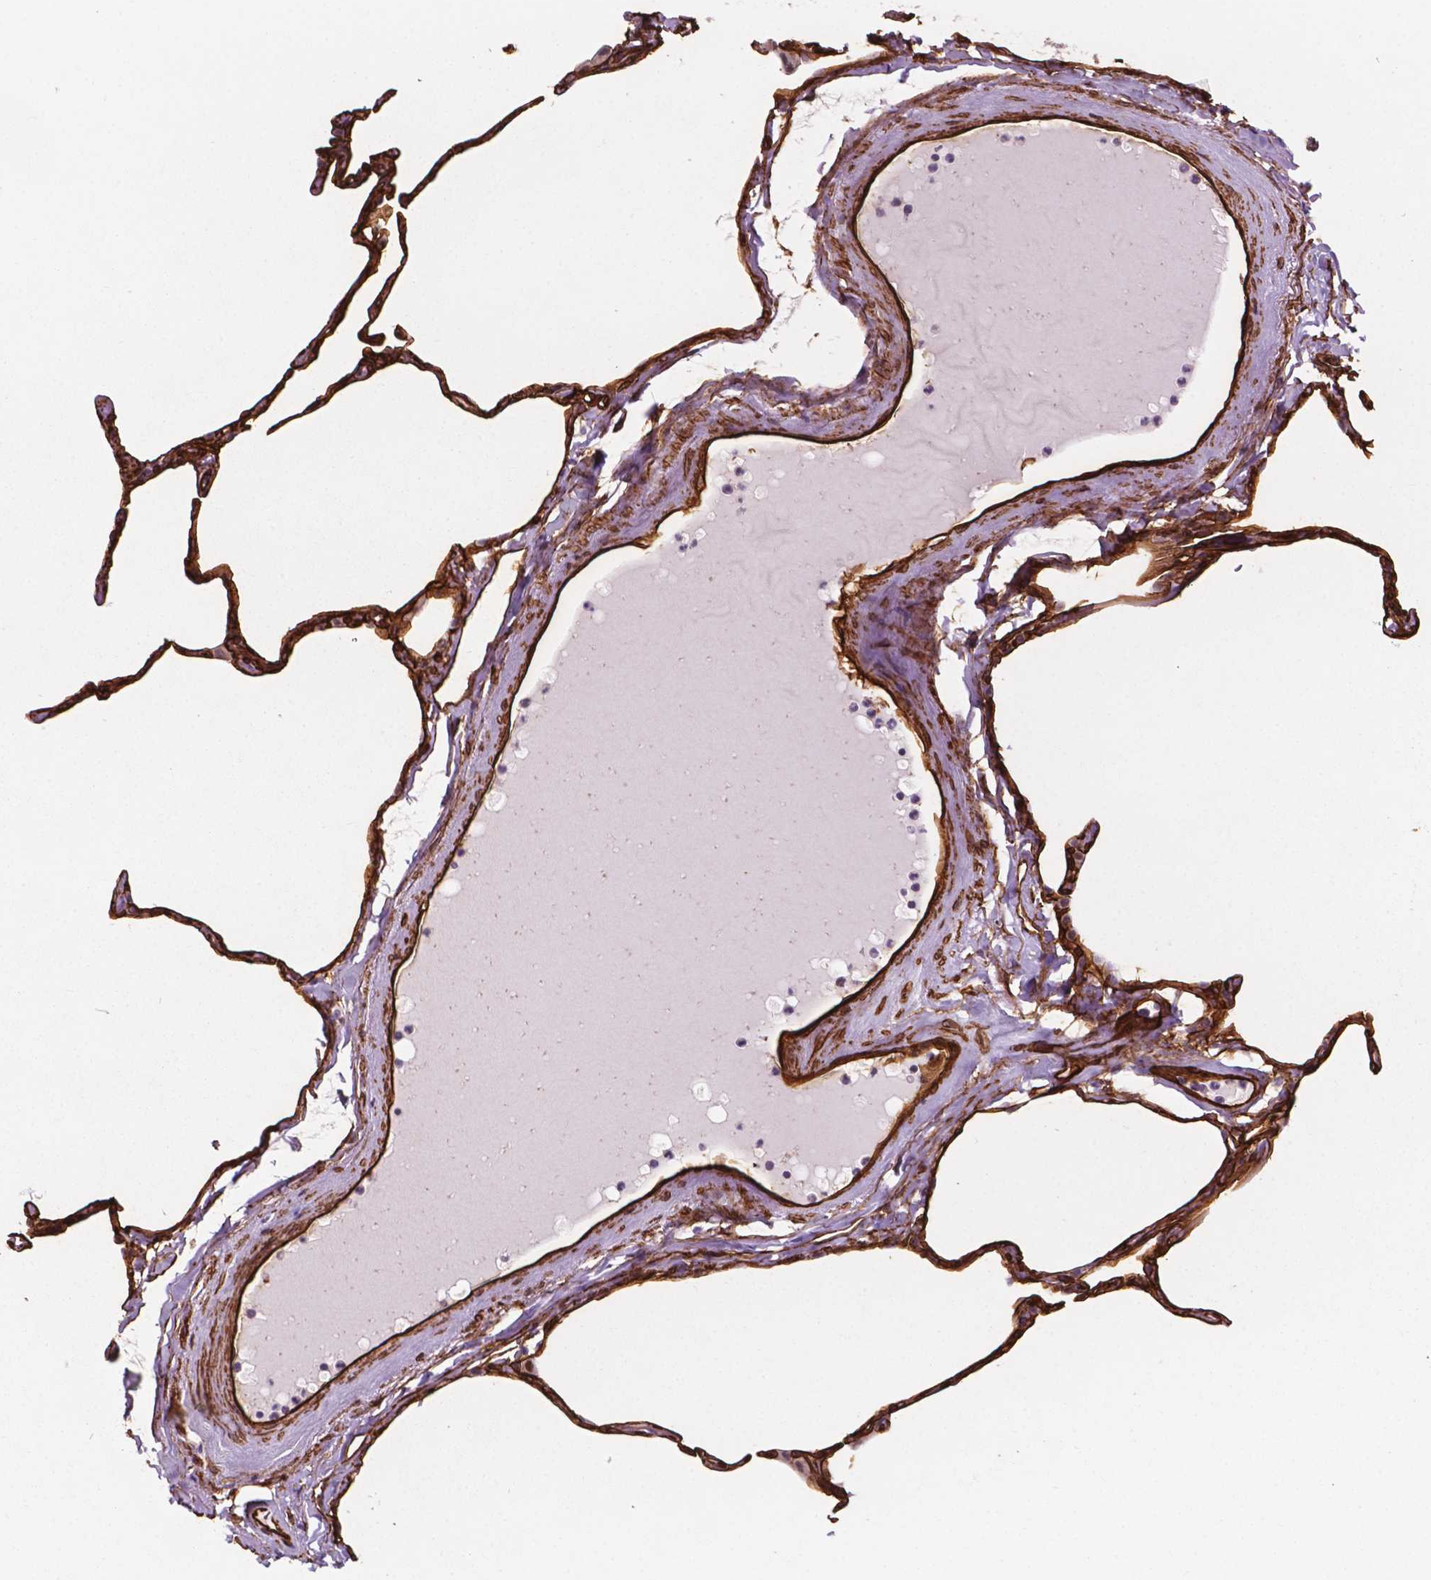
{"staining": {"intensity": "strong", "quantity": ">75%", "location": "cytoplasmic/membranous"}, "tissue": "lung", "cell_type": "Alveolar cells", "image_type": "normal", "snomed": [{"axis": "morphology", "description": "Normal tissue, NOS"}, {"axis": "topography", "description": "Lung"}], "caption": "Brown immunohistochemical staining in unremarkable lung shows strong cytoplasmic/membranous expression in approximately >75% of alveolar cells.", "gene": "EGFL8", "patient": {"sex": "male", "age": 65}}